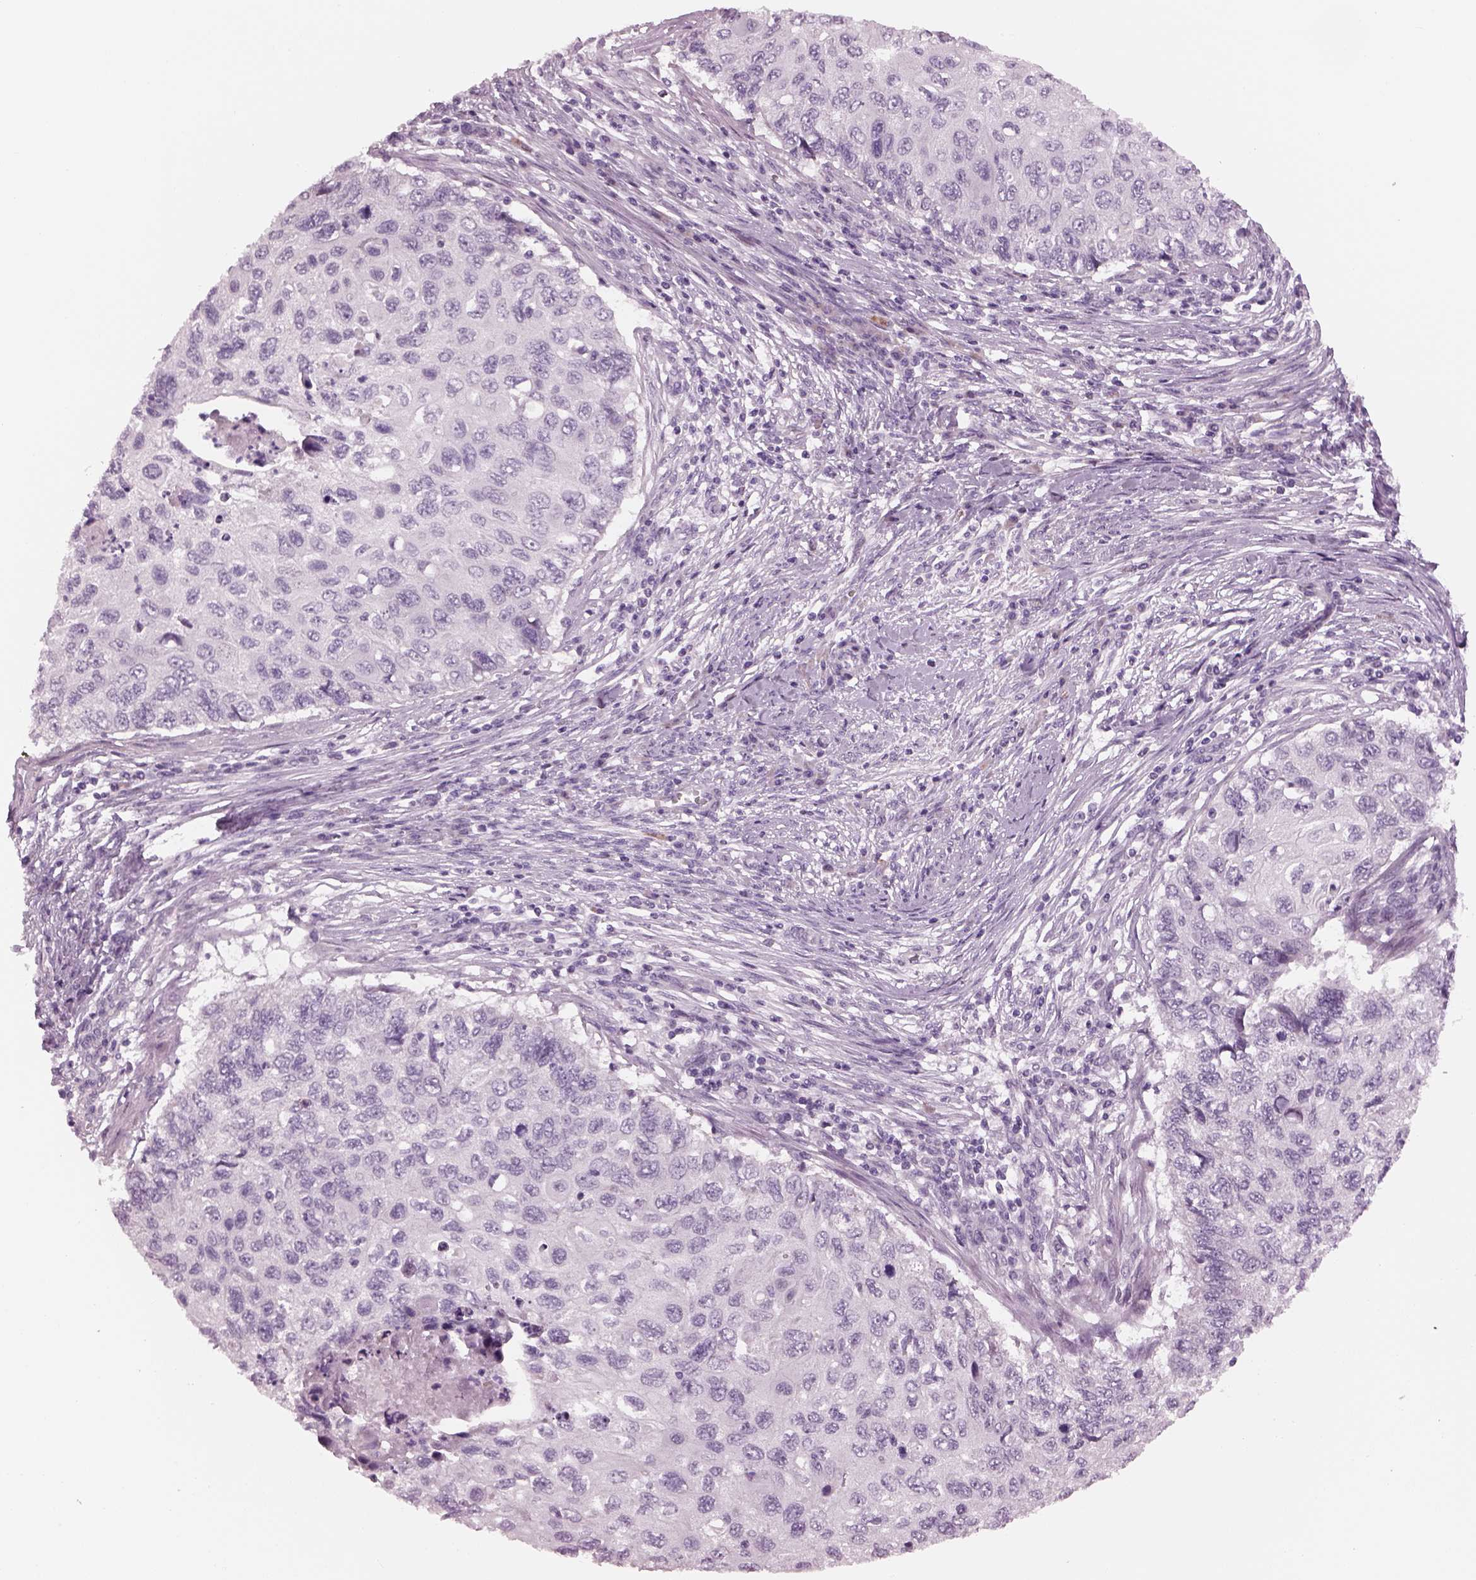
{"staining": {"intensity": "negative", "quantity": "none", "location": "none"}, "tissue": "cervical cancer", "cell_type": "Tumor cells", "image_type": "cancer", "snomed": [{"axis": "morphology", "description": "Squamous cell carcinoma, NOS"}, {"axis": "topography", "description": "Cervix"}], "caption": "IHC histopathology image of neoplastic tissue: human cervical cancer stained with DAB (3,3'-diaminobenzidine) shows no significant protein staining in tumor cells. (Brightfield microscopy of DAB (3,3'-diaminobenzidine) immunohistochemistry at high magnification).", "gene": "CYLC1", "patient": {"sex": "female", "age": 70}}